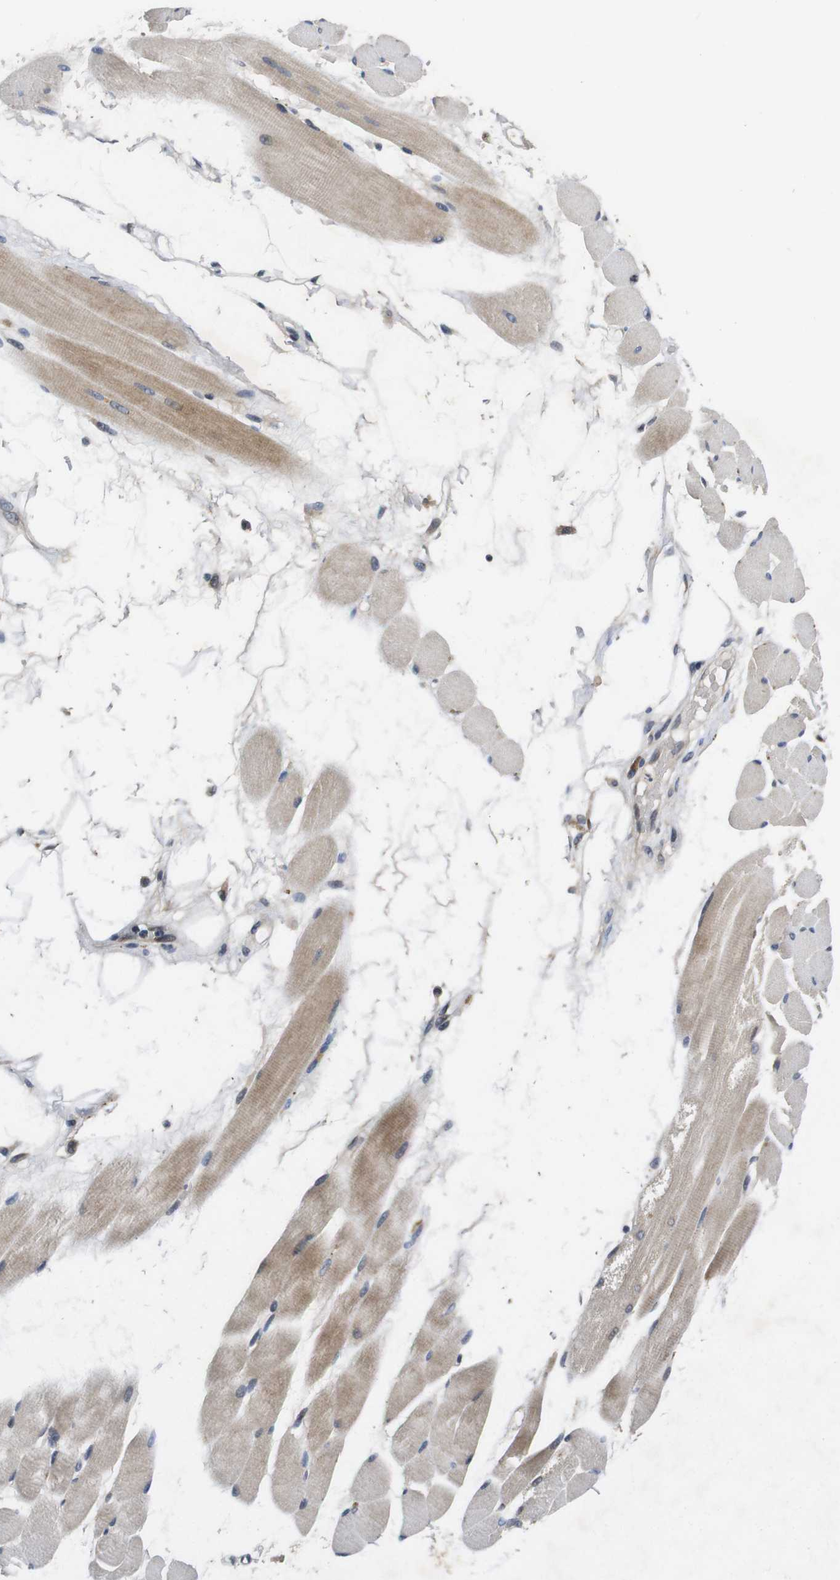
{"staining": {"intensity": "weak", "quantity": "25%-75%", "location": "cytoplasmic/membranous"}, "tissue": "skeletal muscle", "cell_type": "Myocytes", "image_type": "normal", "snomed": [{"axis": "morphology", "description": "Normal tissue, NOS"}, {"axis": "topography", "description": "Skeletal muscle"}, {"axis": "topography", "description": "Peripheral nerve tissue"}], "caption": "Protein expression analysis of unremarkable skeletal muscle exhibits weak cytoplasmic/membranous staining in about 25%-75% of myocytes. (DAB = brown stain, brightfield microscopy at high magnification).", "gene": "ZBTB46", "patient": {"sex": "female", "age": 84}}